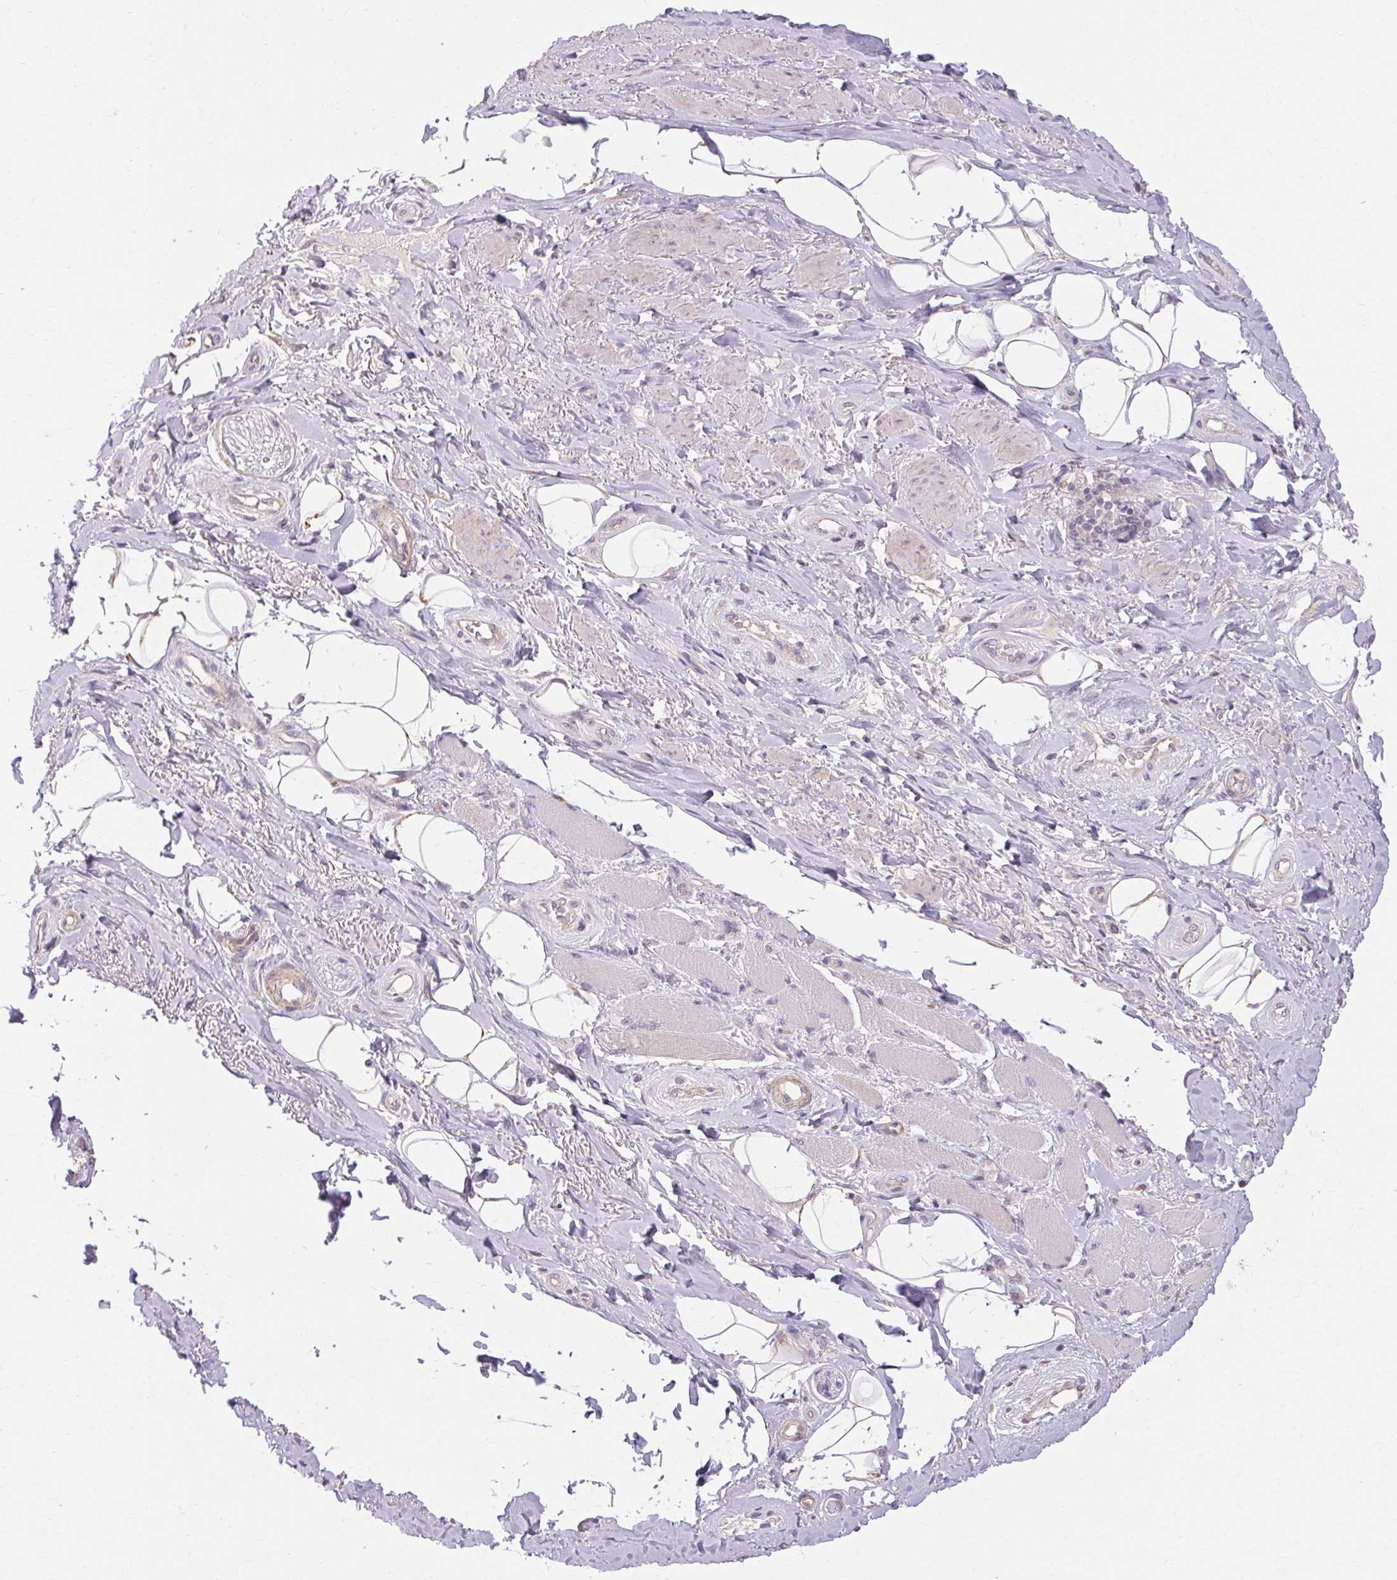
{"staining": {"intensity": "negative", "quantity": "none", "location": "none"}, "tissue": "adipose tissue", "cell_type": "Adipocytes", "image_type": "normal", "snomed": [{"axis": "morphology", "description": "Normal tissue, NOS"}, {"axis": "topography", "description": "Anal"}, {"axis": "topography", "description": "Peripheral nerve tissue"}], "caption": "IHC image of unremarkable adipose tissue: adipose tissue stained with DAB (3,3'-diaminobenzidine) demonstrates no significant protein expression in adipocytes.", "gene": "TMEM52B", "patient": {"sex": "male", "age": 53}}